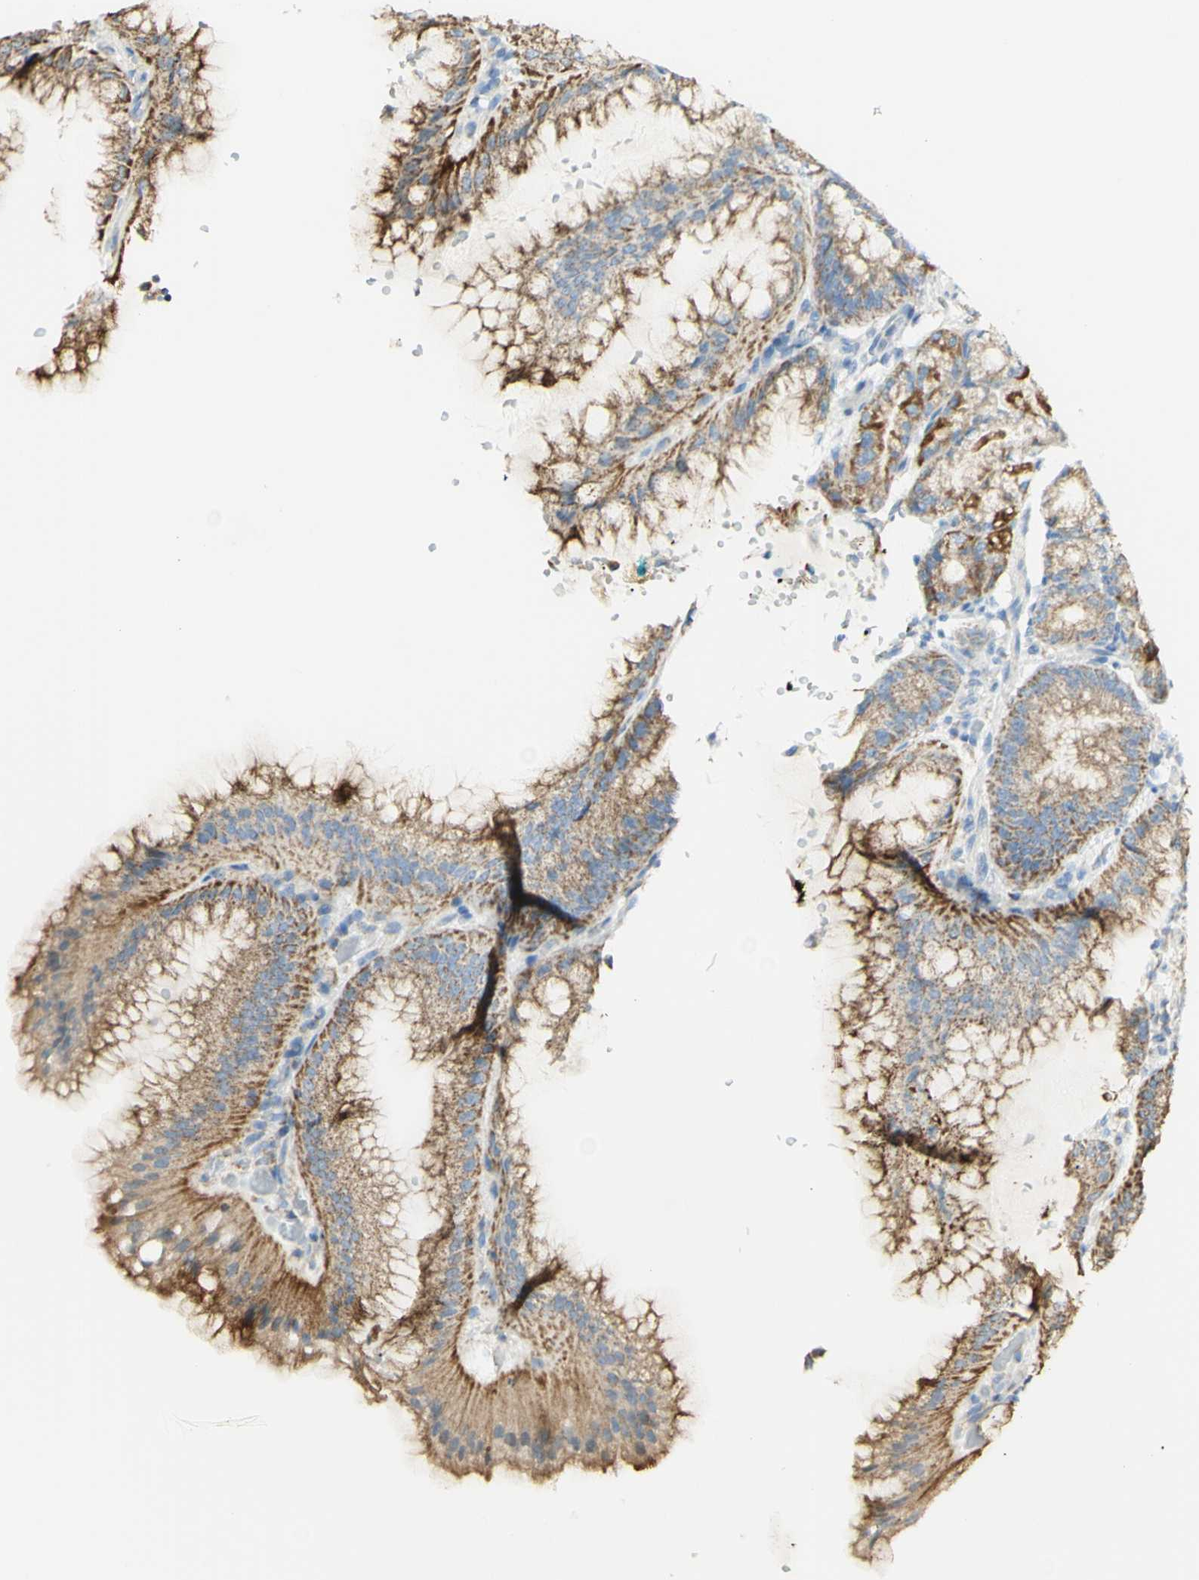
{"staining": {"intensity": "strong", "quantity": ">75%", "location": "cytoplasmic/membranous"}, "tissue": "stomach", "cell_type": "Glandular cells", "image_type": "normal", "snomed": [{"axis": "morphology", "description": "Normal tissue, NOS"}, {"axis": "topography", "description": "Stomach, lower"}], "caption": "The immunohistochemical stain highlights strong cytoplasmic/membranous staining in glandular cells of normal stomach. The staining was performed using DAB (3,3'-diaminobenzidine) to visualize the protein expression in brown, while the nuclei were stained in blue with hematoxylin (Magnification: 20x).", "gene": "LETM1", "patient": {"sex": "male", "age": 71}}